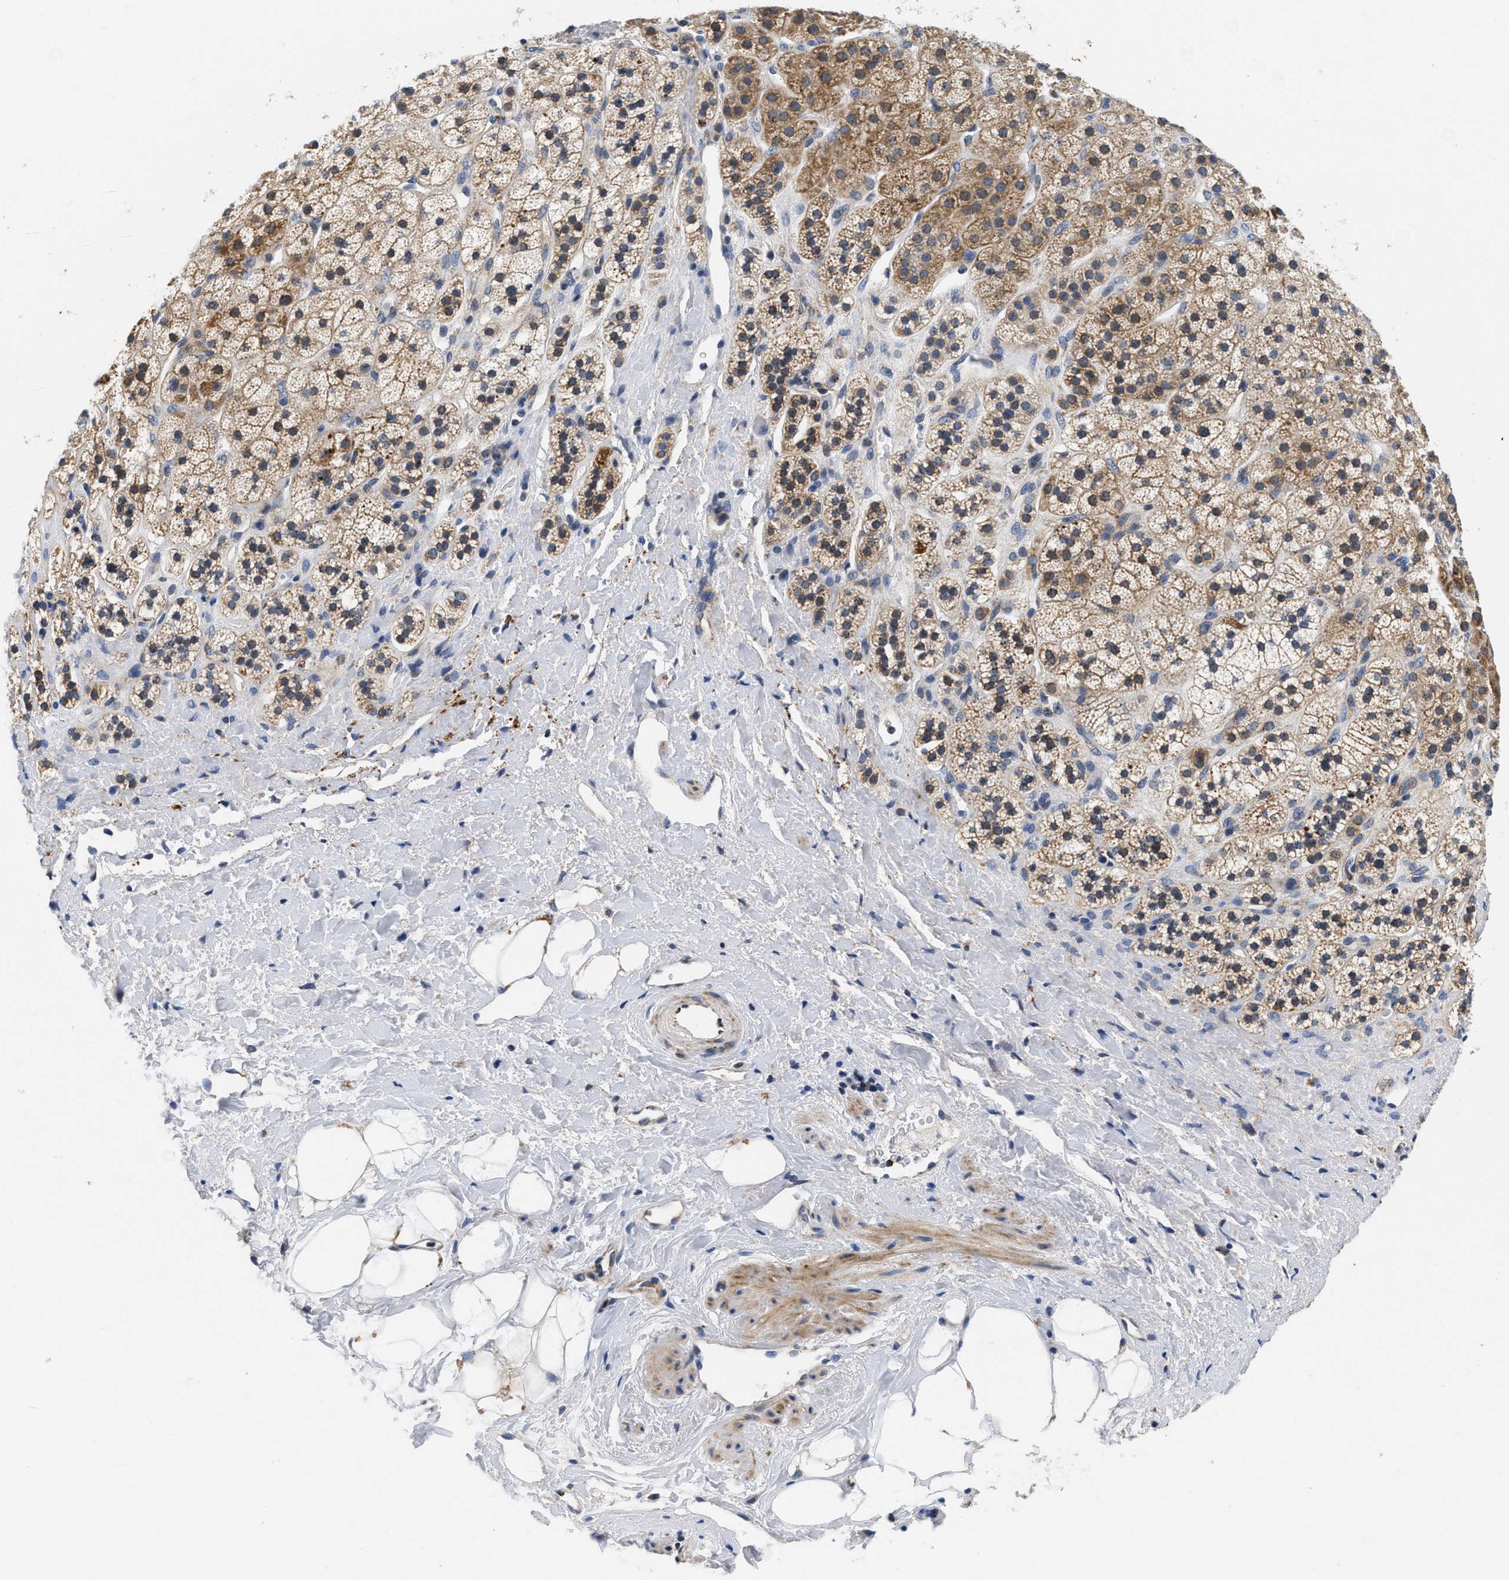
{"staining": {"intensity": "moderate", "quantity": ">75%", "location": "cytoplasmic/membranous"}, "tissue": "adrenal gland", "cell_type": "Glandular cells", "image_type": "normal", "snomed": [{"axis": "morphology", "description": "Normal tissue, NOS"}, {"axis": "topography", "description": "Adrenal gland"}], "caption": "Benign adrenal gland shows moderate cytoplasmic/membranous positivity in approximately >75% of glandular cells Using DAB (3,3'-diaminobenzidine) (brown) and hematoxylin (blue) stains, captured at high magnification using brightfield microscopy..", "gene": "PDP1", "patient": {"sex": "male", "age": 56}}